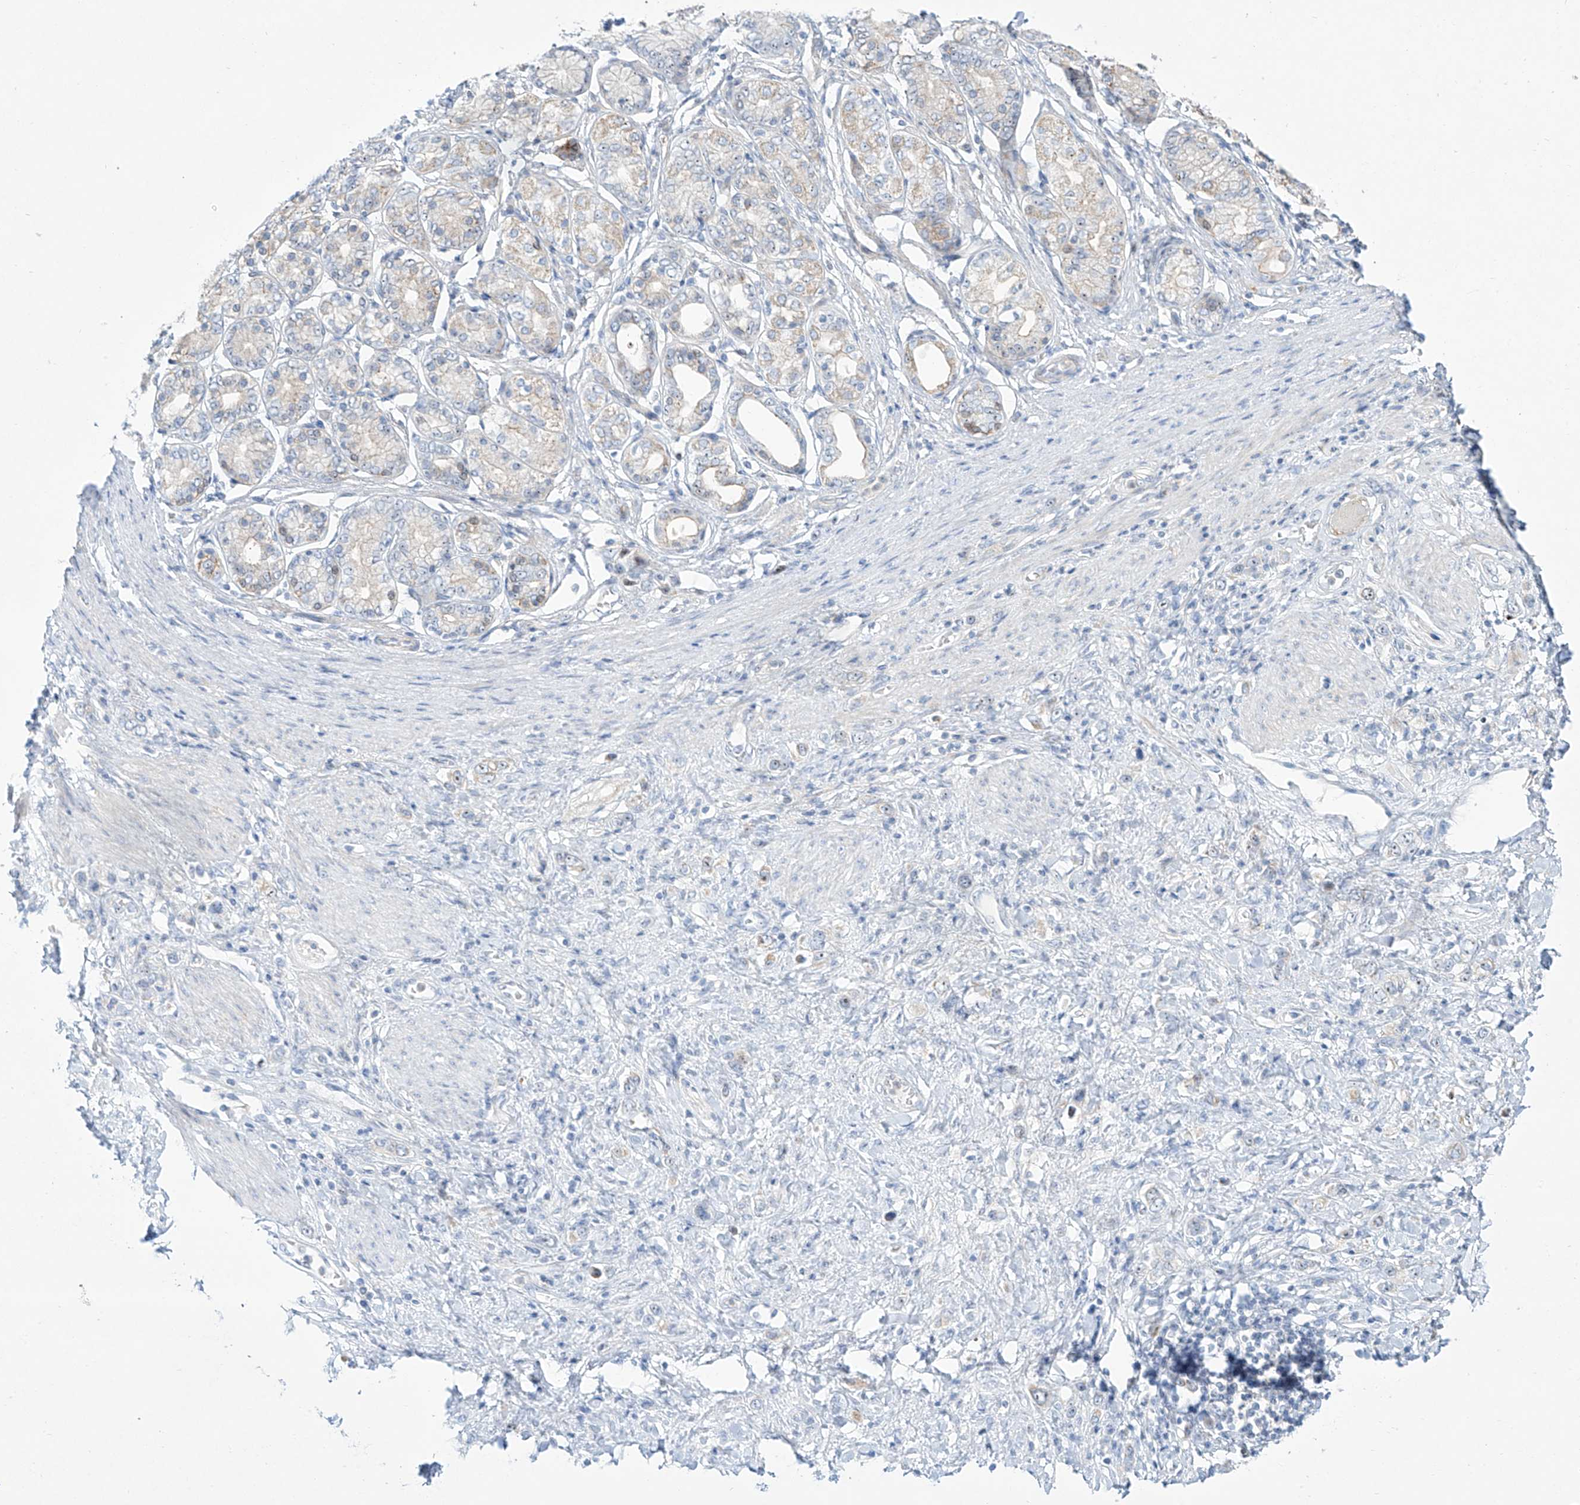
{"staining": {"intensity": "negative", "quantity": "none", "location": "none"}, "tissue": "stomach cancer", "cell_type": "Tumor cells", "image_type": "cancer", "snomed": [{"axis": "morphology", "description": "Normal tissue, NOS"}, {"axis": "morphology", "description": "Adenocarcinoma, NOS"}, {"axis": "topography", "description": "Stomach, upper"}, {"axis": "topography", "description": "Stomach"}], "caption": "Immunohistochemical staining of human adenocarcinoma (stomach) displays no significant staining in tumor cells.", "gene": "SNU13", "patient": {"sex": "female", "age": 65}}